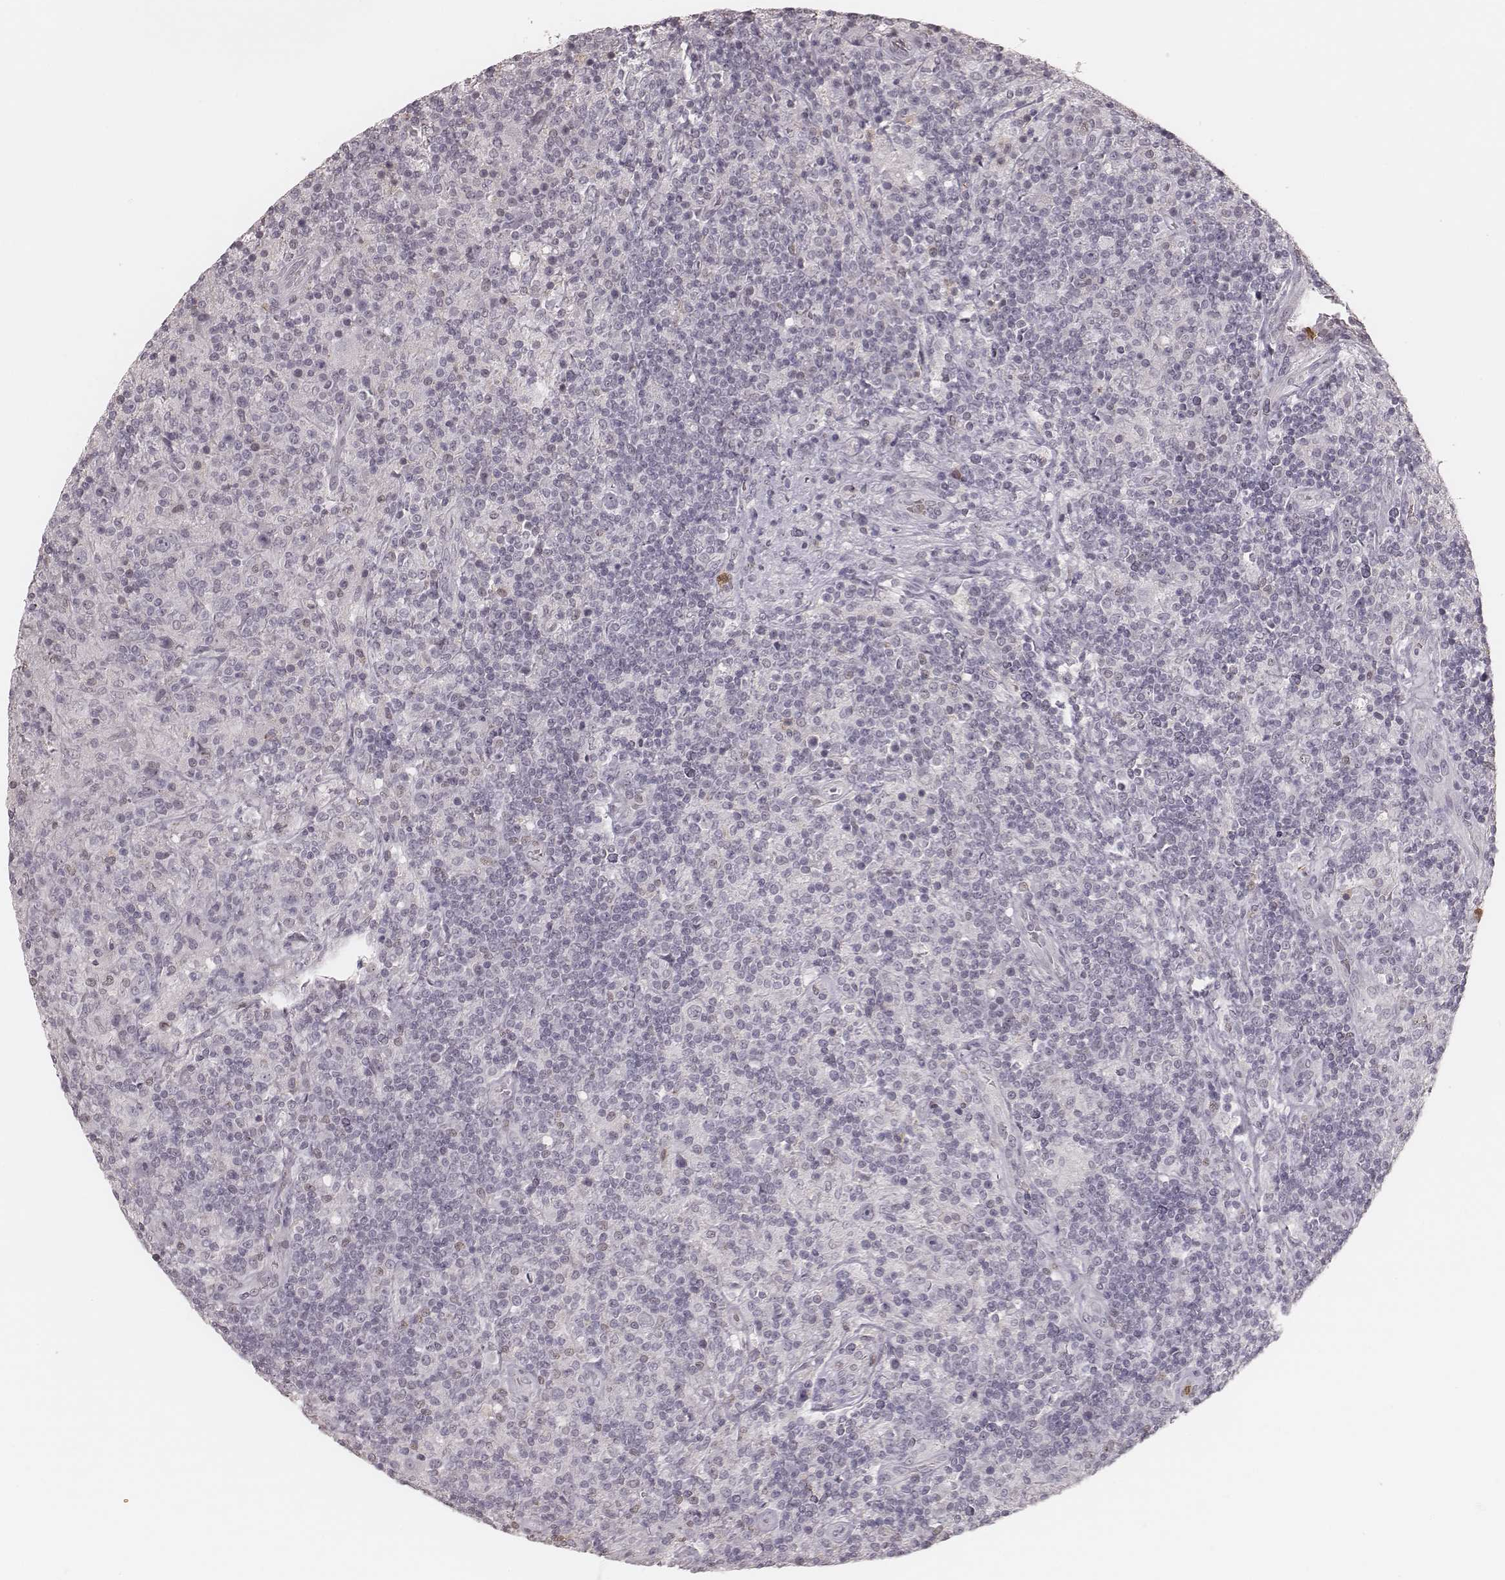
{"staining": {"intensity": "negative", "quantity": "none", "location": "none"}, "tissue": "lymphoma", "cell_type": "Tumor cells", "image_type": "cancer", "snomed": [{"axis": "morphology", "description": "Hodgkin's disease, NOS"}, {"axis": "topography", "description": "Lymph node"}], "caption": "An image of Hodgkin's disease stained for a protein demonstrates no brown staining in tumor cells.", "gene": "KITLG", "patient": {"sex": "male", "age": 70}}